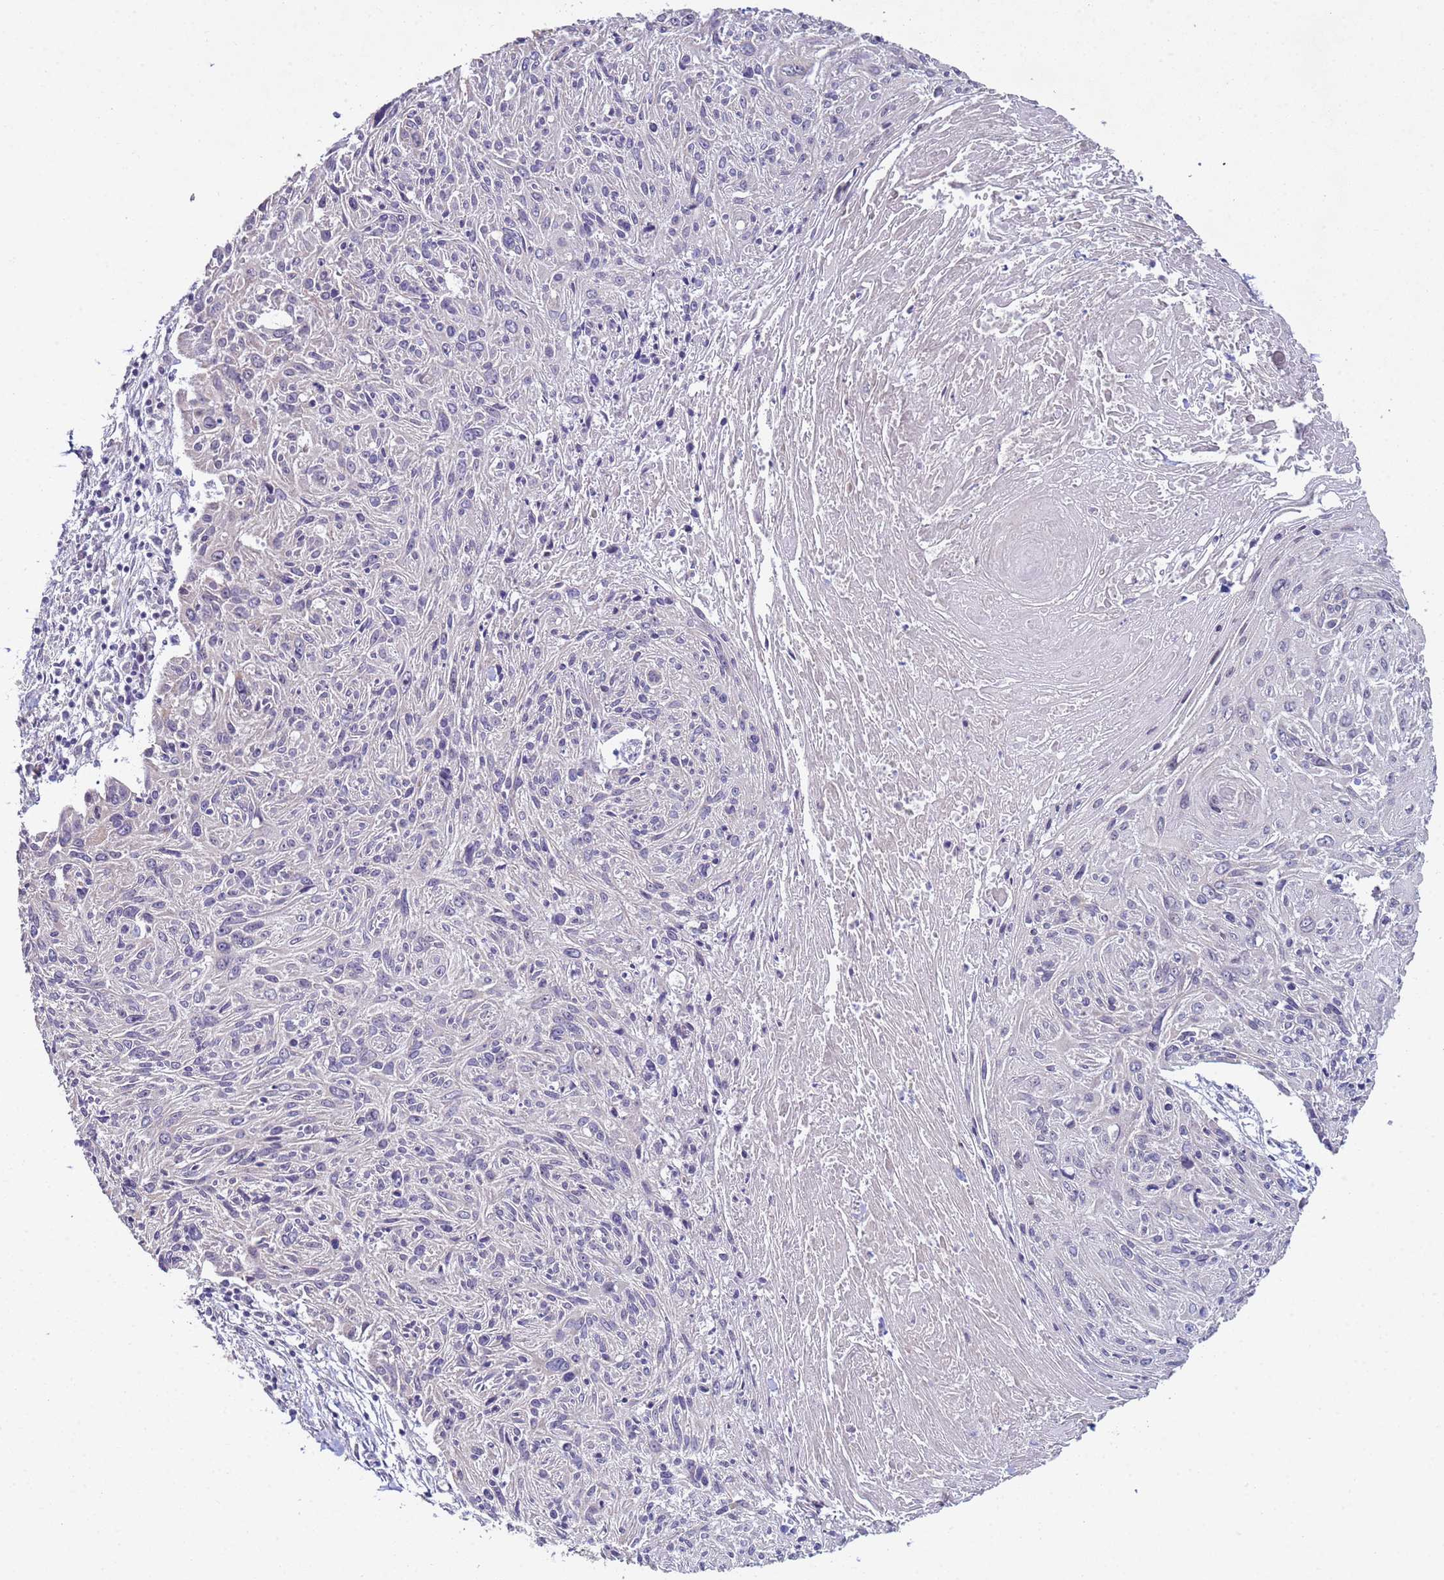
{"staining": {"intensity": "negative", "quantity": "none", "location": "none"}, "tissue": "cervical cancer", "cell_type": "Tumor cells", "image_type": "cancer", "snomed": [{"axis": "morphology", "description": "Squamous cell carcinoma, NOS"}, {"axis": "topography", "description": "Cervix"}], "caption": "There is no significant positivity in tumor cells of cervical squamous cell carcinoma. (DAB IHC visualized using brightfield microscopy, high magnification).", "gene": "CLHC1", "patient": {"sex": "female", "age": 51}}